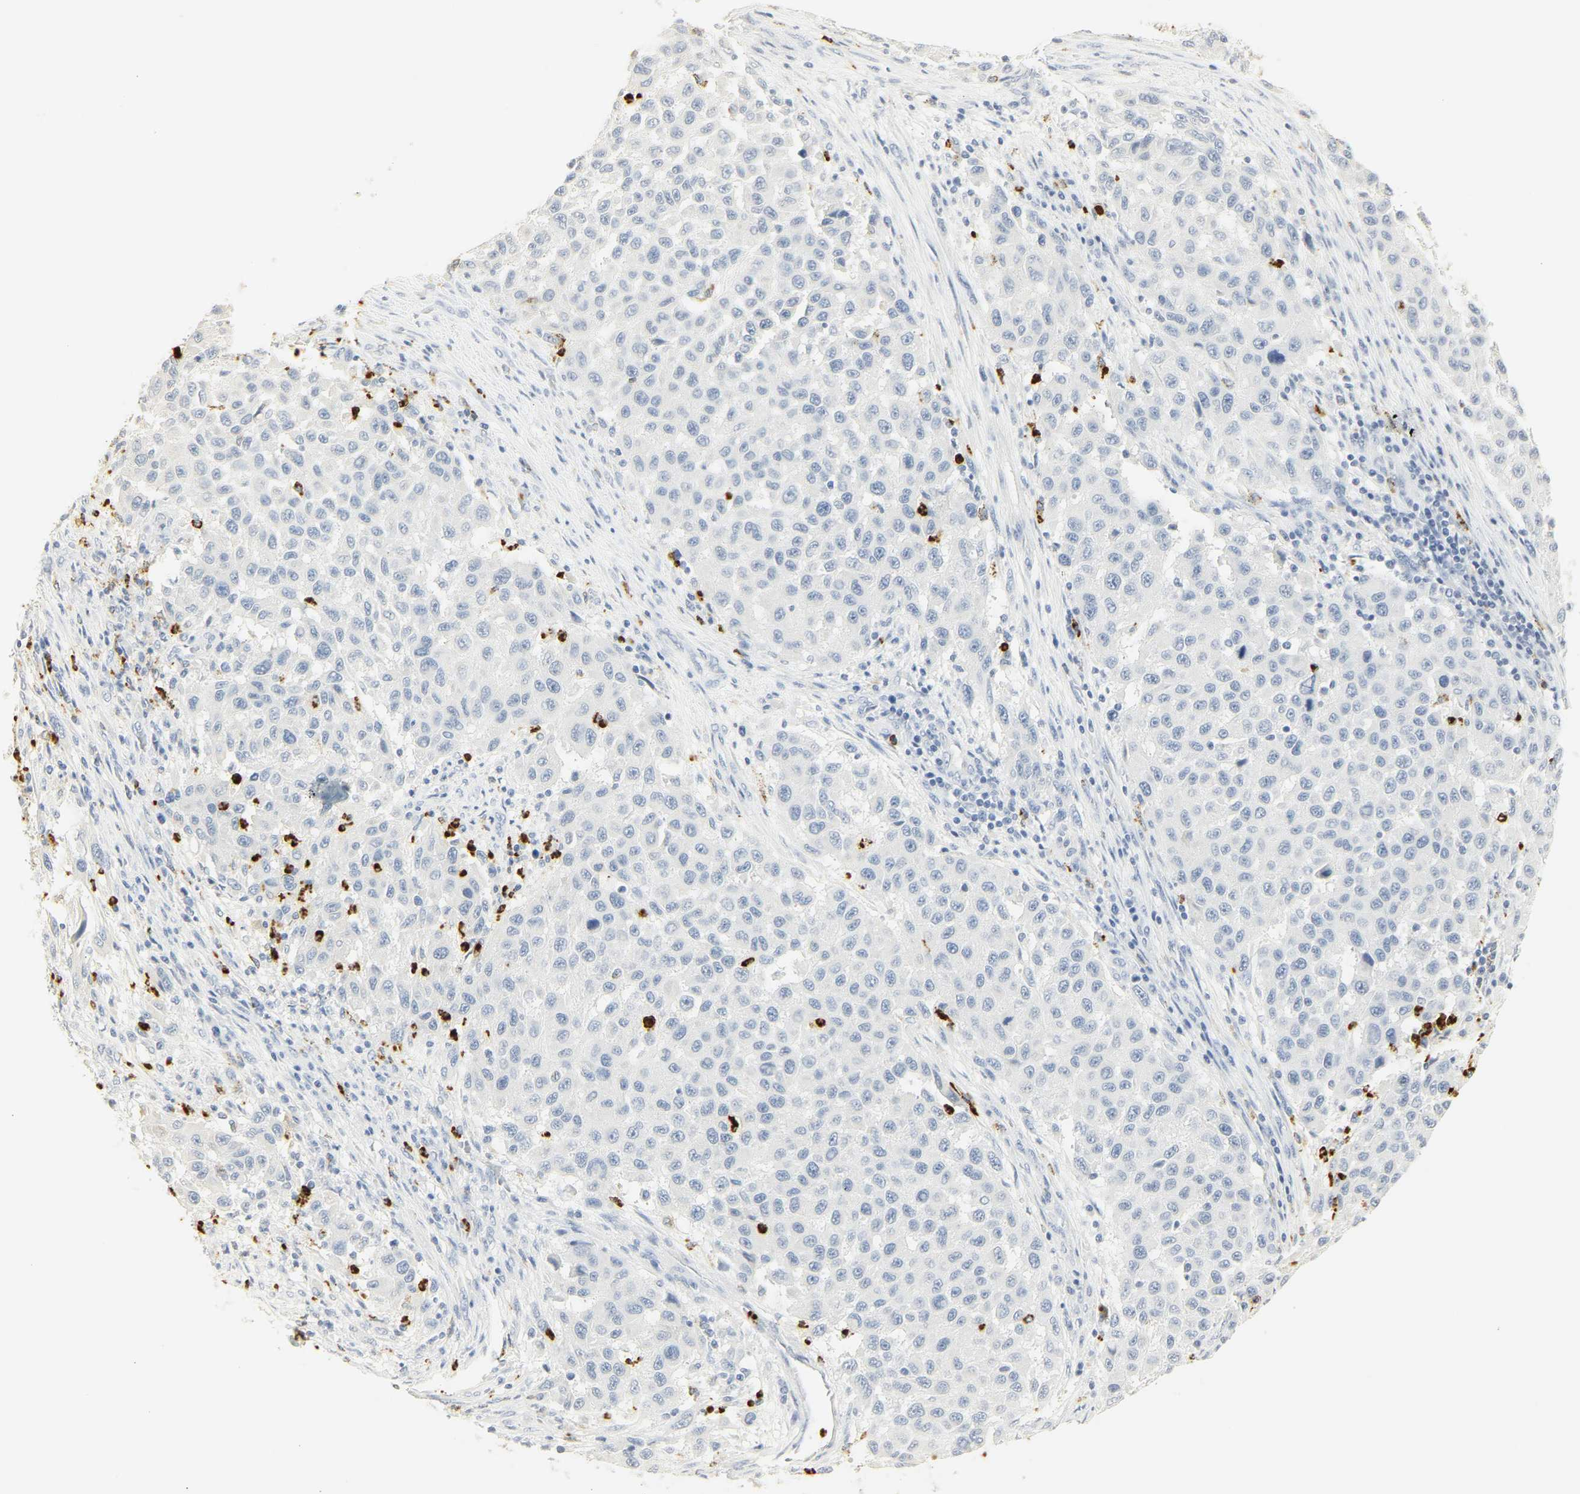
{"staining": {"intensity": "negative", "quantity": "none", "location": "none"}, "tissue": "melanoma", "cell_type": "Tumor cells", "image_type": "cancer", "snomed": [{"axis": "morphology", "description": "Malignant melanoma, Metastatic site"}, {"axis": "topography", "description": "Lymph node"}], "caption": "DAB immunohistochemical staining of melanoma exhibits no significant positivity in tumor cells.", "gene": "MPO", "patient": {"sex": "male", "age": 61}}